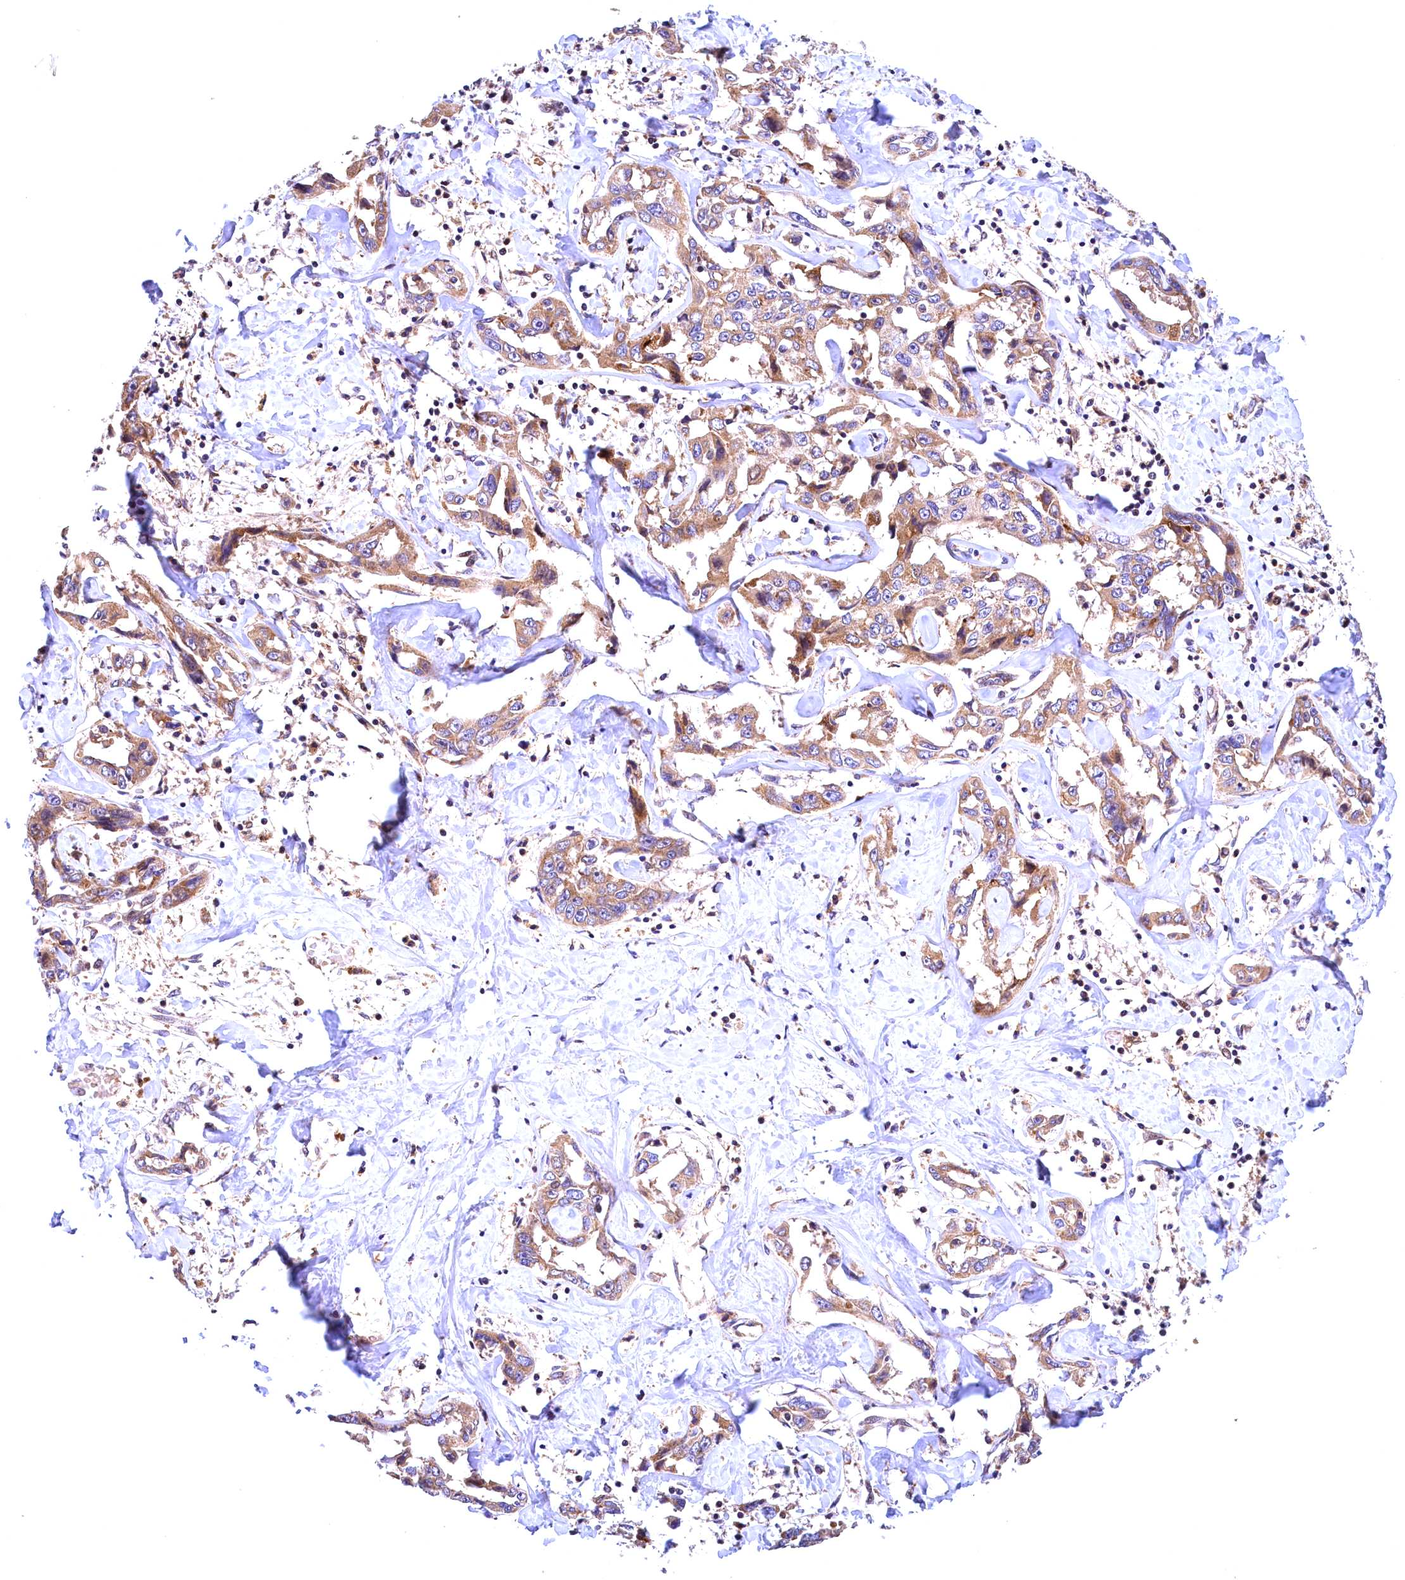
{"staining": {"intensity": "moderate", "quantity": ">75%", "location": "cytoplasmic/membranous"}, "tissue": "liver cancer", "cell_type": "Tumor cells", "image_type": "cancer", "snomed": [{"axis": "morphology", "description": "Cholangiocarcinoma"}, {"axis": "topography", "description": "Liver"}], "caption": "Protein analysis of cholangiocarcinoma (liver) tissue demonstrates moderate cytoplasmic/membranous staining in about >75% of tumor cells.", "gene": "NAIP", "patient": {"sex": "male", "age": 59}}